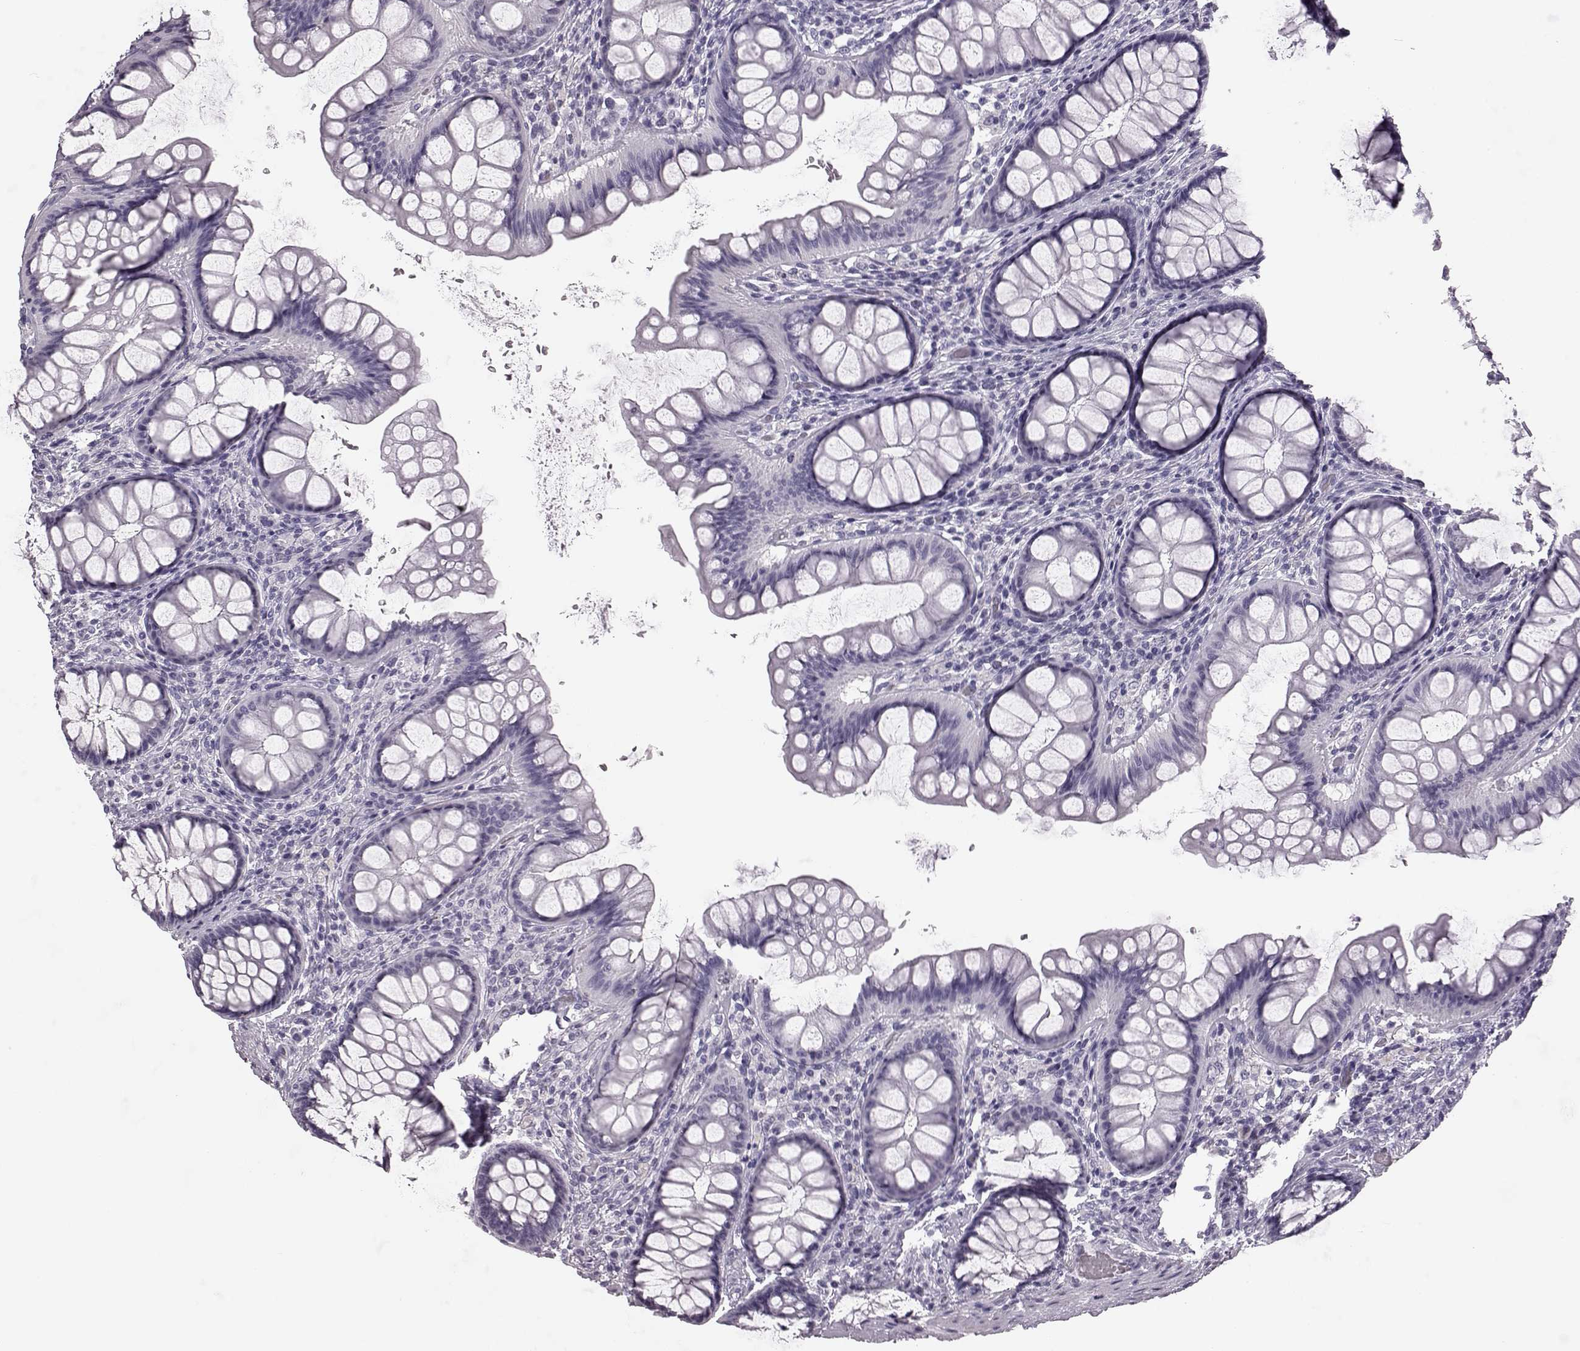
{"staining": {"intensity": "negative", "quantity": "none", "location": "none"}, "tissue": "colon", "cell_type": "Endothelial cells", "image_type": "normal", "snomed": [{"axis": "morphology", "description": "Normal tissue, NOS"}, {"axis": "topography", "description": "Colon"}], "caption": "High power microscopy micrograph of an immunohistochemistry (IHC) photomicrograph of unremarkable colon, revealing no significant staining in endothelial cells.", "gene": "AIPL1", "patient": {"sex": "female", "age": 65}}